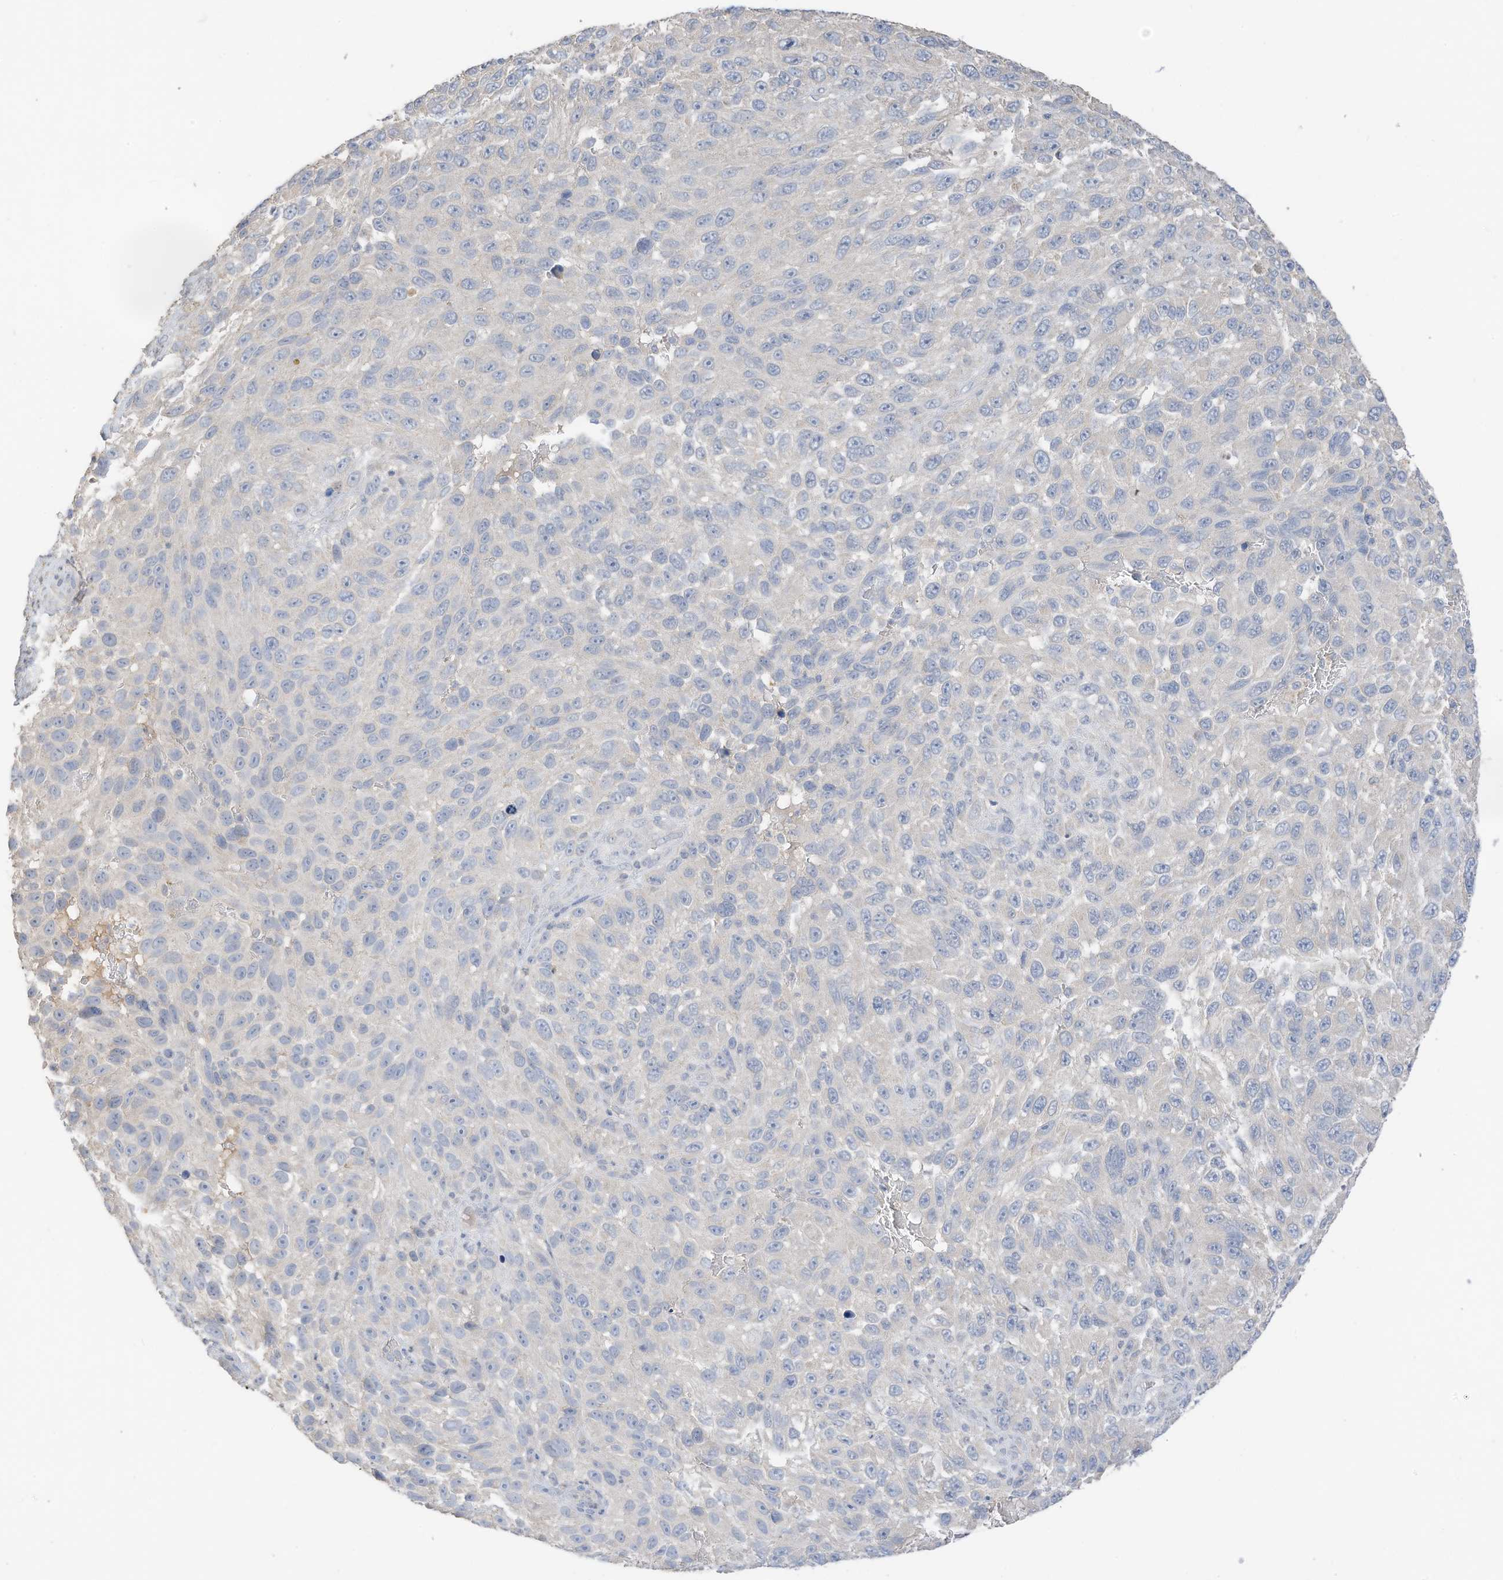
{"staining": {"intensity": "negative", "quantity": "none", "location": "none"}, "tissue": "melanoma", "cell_type": "Tumor cells", "image_type": "cancer", "snomed": [{"axis": "morphology", "description": "Malignant melanoma, NOS"}, {"axis": "topography", "description": "Skin"}], "caption": "The histopathology image displays no significant staining in tumor cells of malignant melanoma. (Stains: DAB (3,3'-diaminobenzidine) immunohistochemistry (IHC) with hematoxylin counter stain, Microscopy: brightfield microscopy at high magnification).", "gene": "CAPN13", "patient": {"sex": "female", "age": 94}}